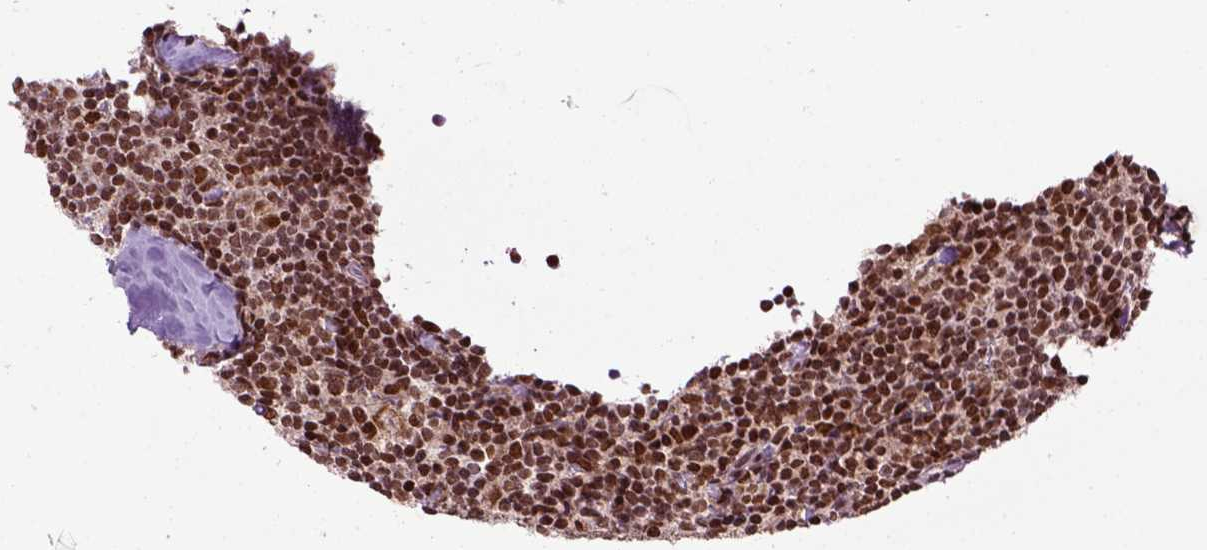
{"staining": {"intensity": "strong", "quantity": ">75%", "location": "nuclear"}, "tissue": "lymphoma", "cell_type": "Tumor cells", "image_type": "cancer", "snomed": [{"axis": "morphology", "description": "Malignant lymphoma, non-Hodgkin's type, Low grade"}, {"axis": "topography", "description": "Lymph node"}], "caption": "Human malignant lymphoma, non-Hodgkin's type (low-grade) stained with a protein marker displays strong staining in tumor cells.", "gene": "CELF1", "patient": {"sex": "female", "age": 56}}